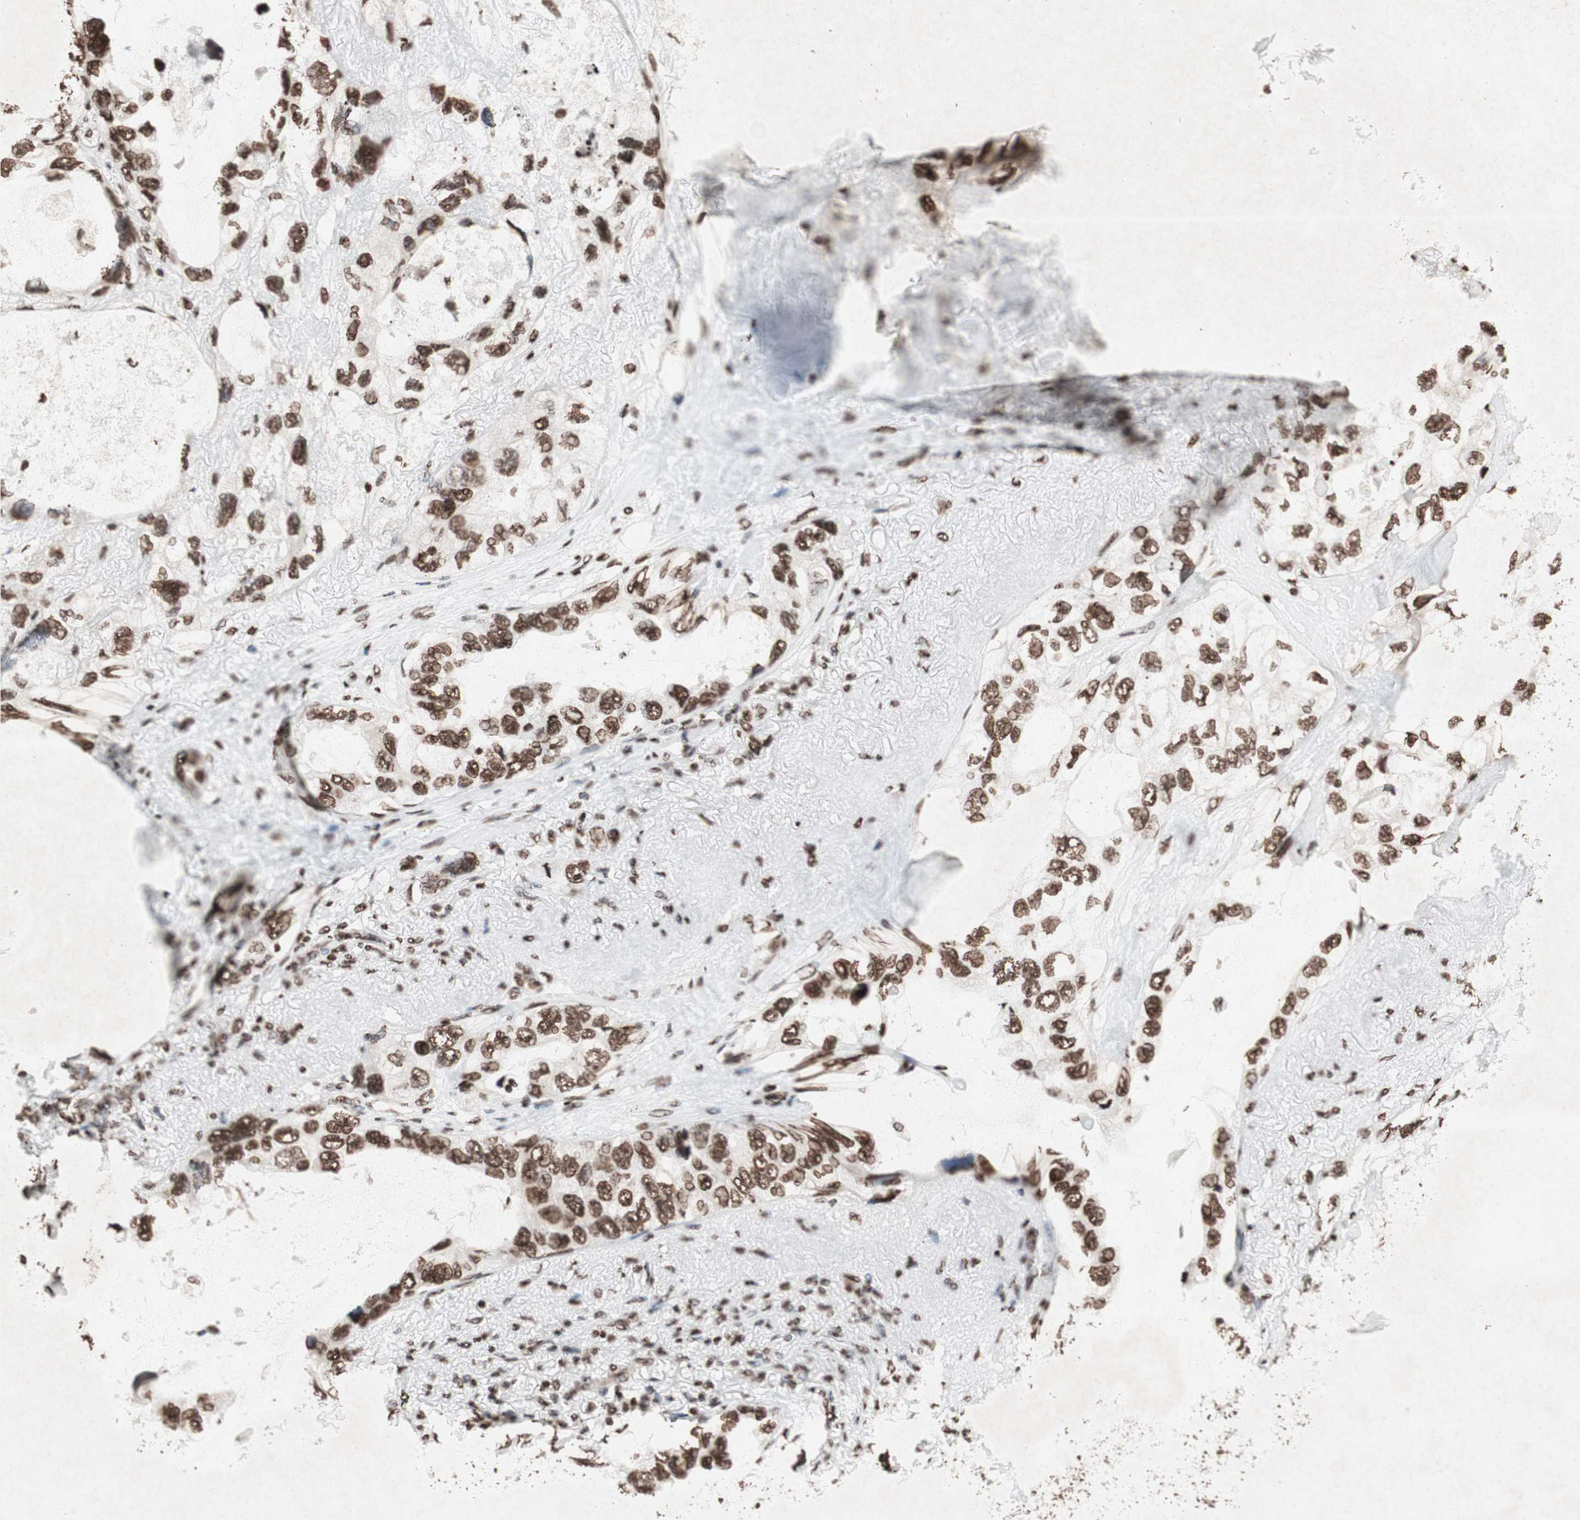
{"staining": {"intensity": "moderate", "quantity": ">75%", "location": "nuclear"}, "tissue": "lung cancer", "cell_type": "Tumor cells", "image_type": "cancer", "snomed": [{"axis": "morphology", "description": "Squamous cell carcinoma, NOS"}, {"axis": "topography", "description": "Lung"}], "caption": "High-power microscopy captured an immunohistochemistry (IHC) histopathology image of squamous cell carcinoma (lung), revealing moderate nuclear expression in about >75% of tumor cells.", "gene": "NCOA3", "patient": {"sex": "female", "age": 73}}